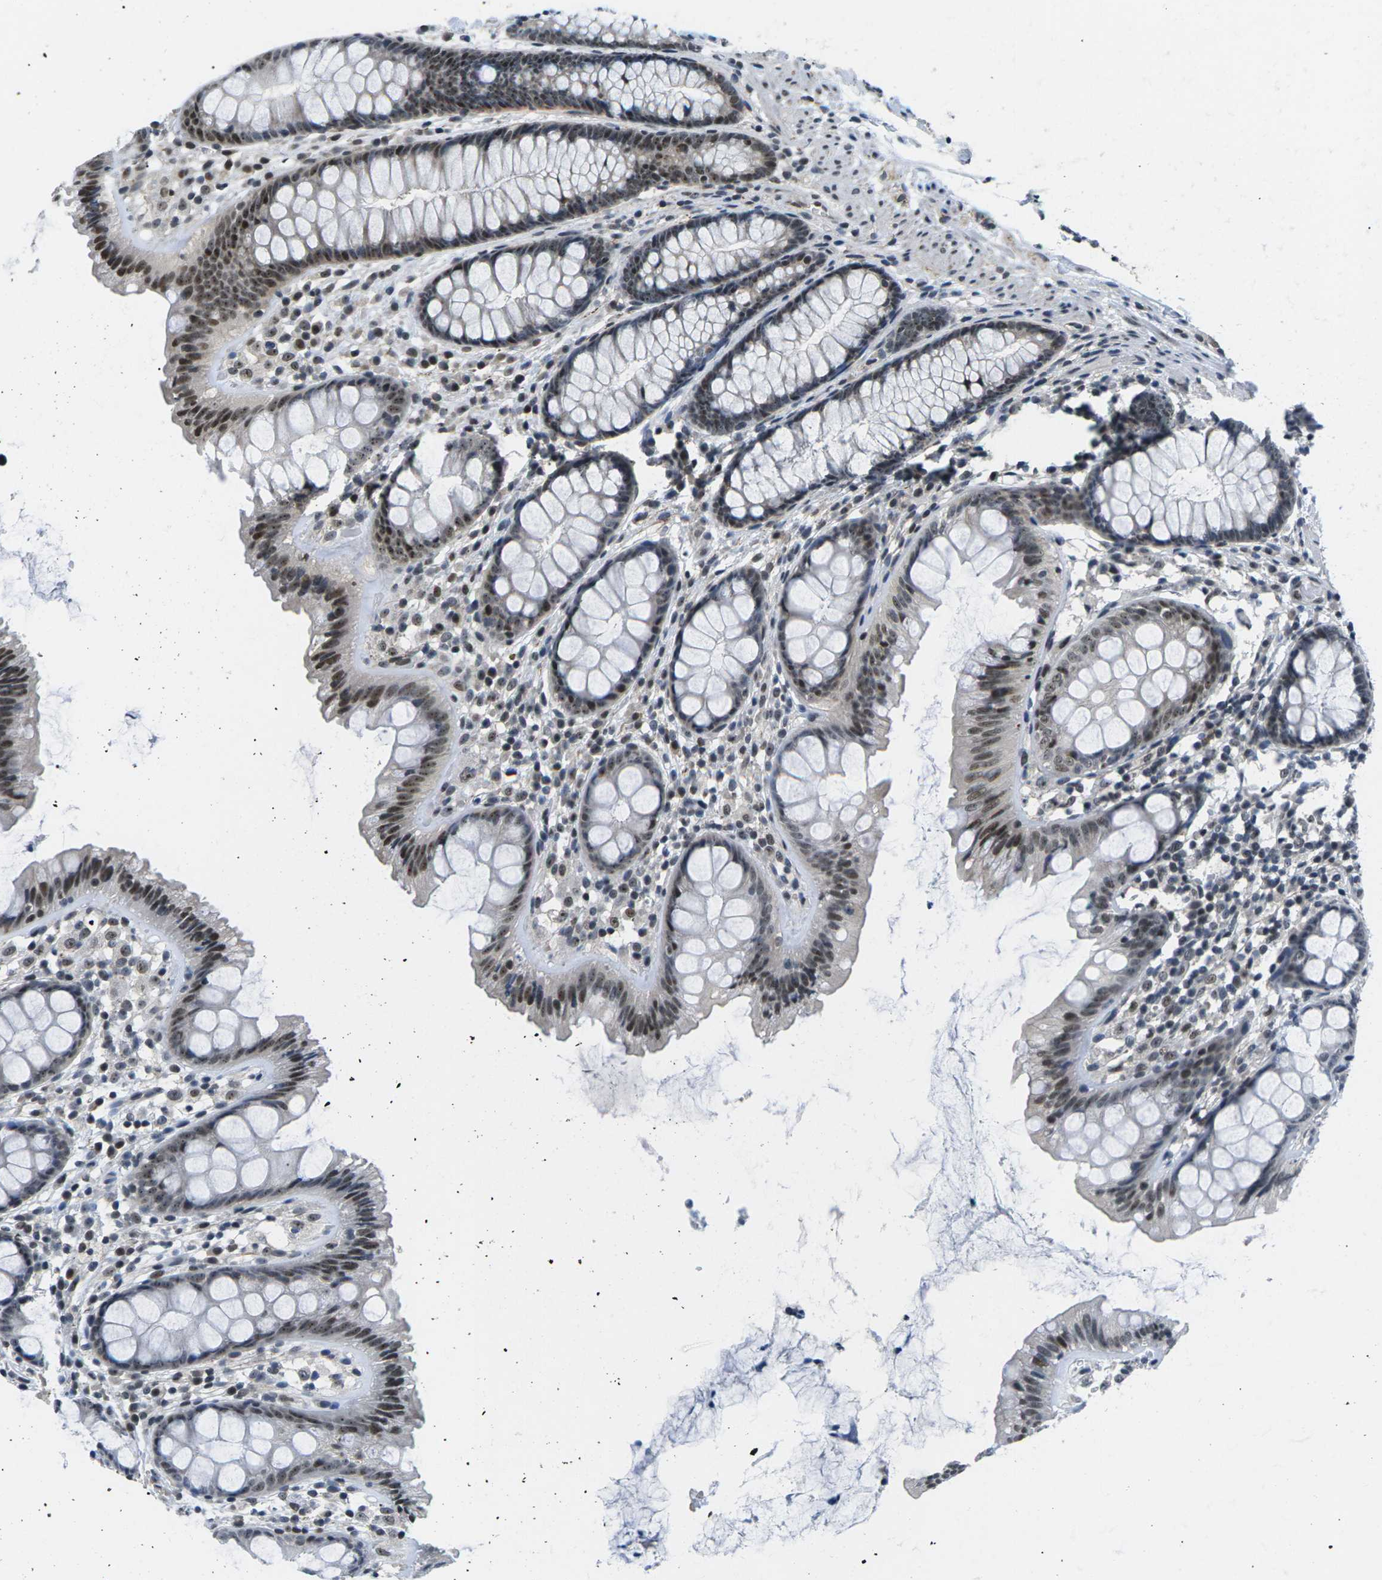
{"staining": {"intensity": "weak", "quantity": "<25%", "location": "nuclear"}, "tissue": "colon", "cell_type": "Endothelial cells", "image_type": "normal", "snomed": [{"axis": "morphology", "description": "Normal tissue, NOS"}, {"axis": "topography", "description": "Colon"}], "caption": "Endothelial cells are negative for protein expression in benign human colon. The staining was performed using DAB (3,3'-diaminobenzidine) to visualize the protein expression in brown, while the nuclei were stained in blue with hematoxylin (Magnification: 20x).", "gene": "NSRP1", "patient": {"sex": "female", "age": 56}}